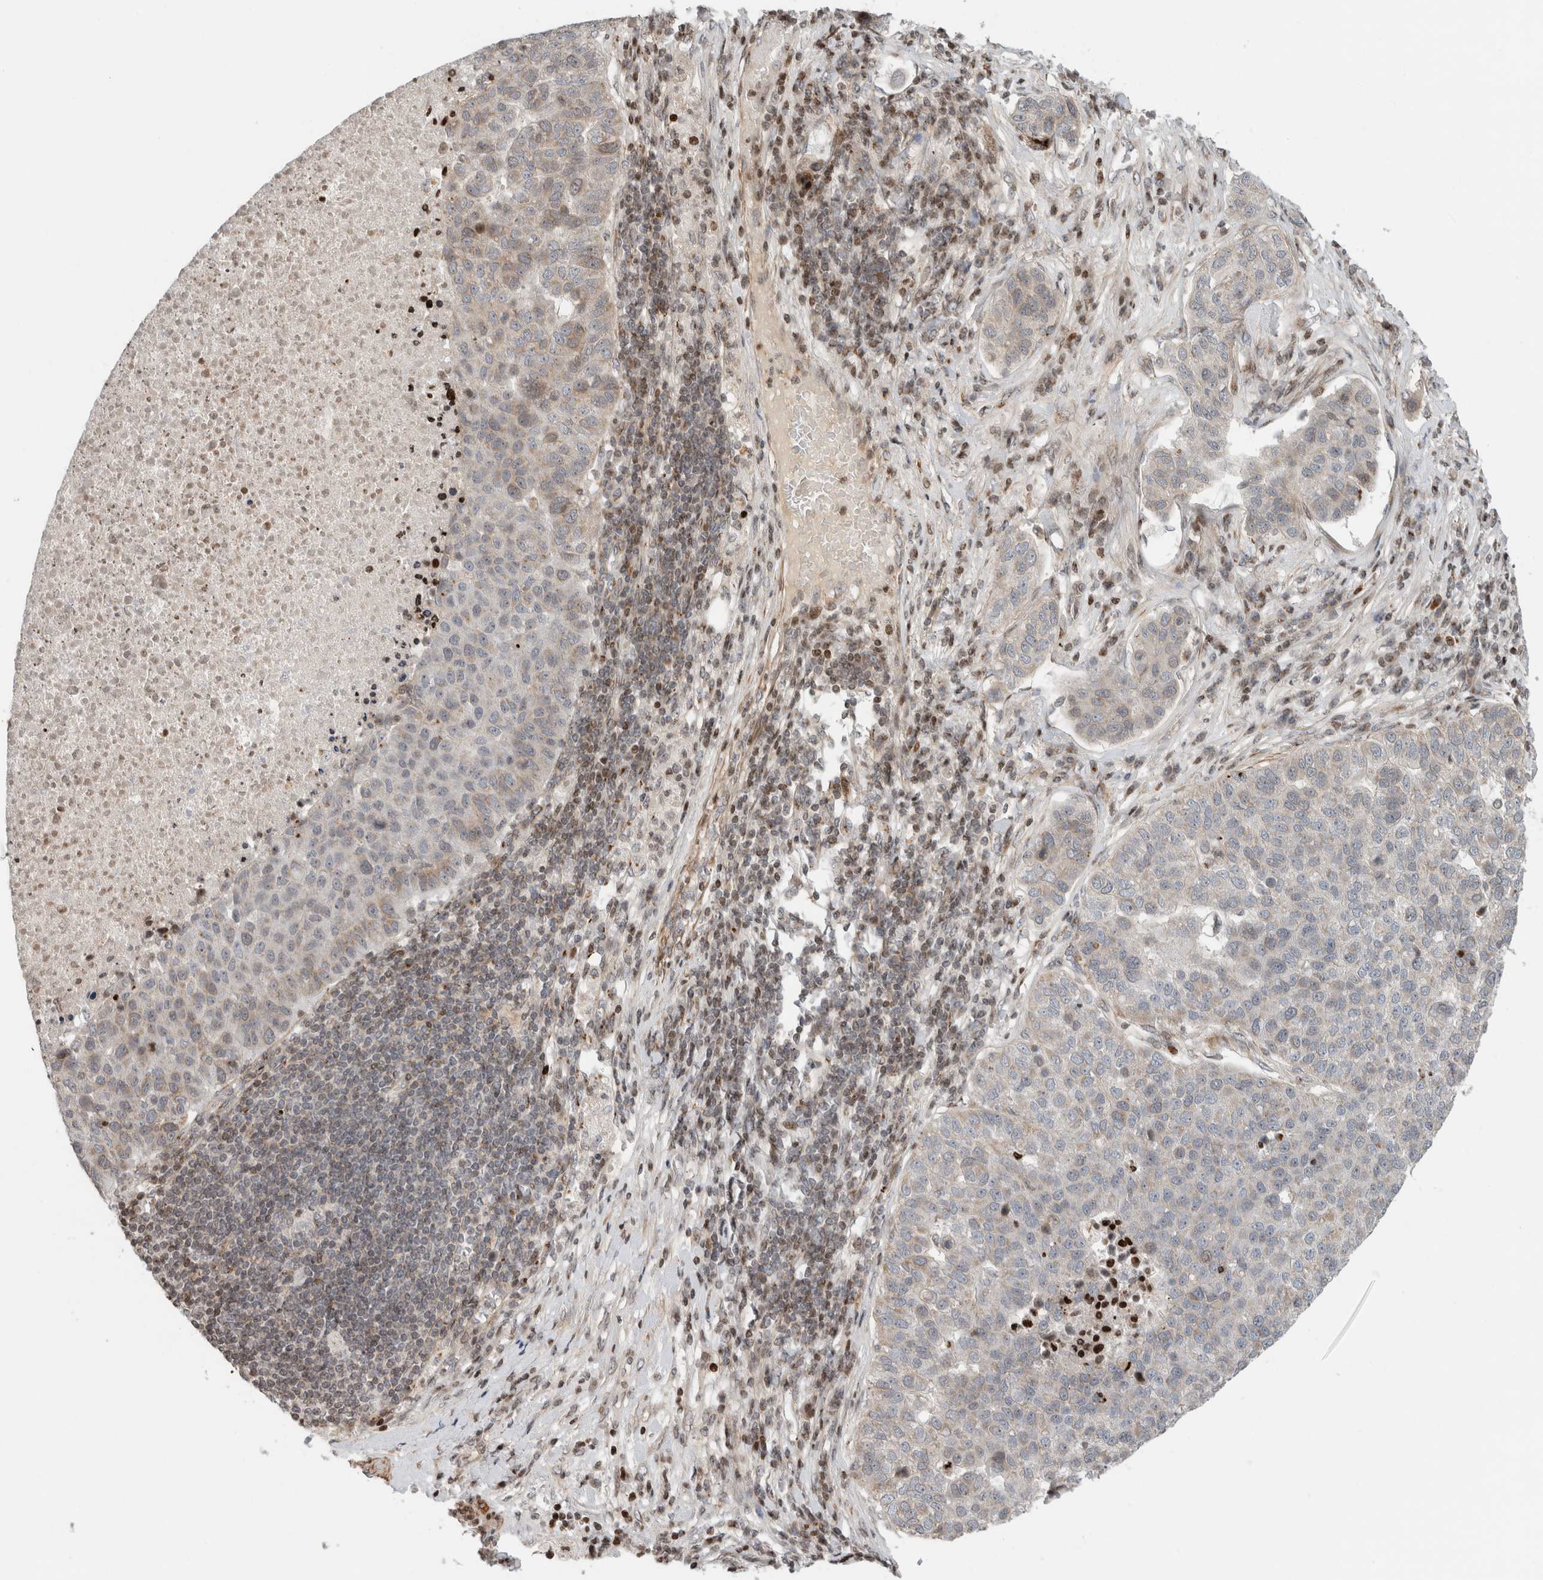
{"staining": {"intensity": "weak", "quantity": "<25%", "location": "cytoplasmic/membranous"}, "tissue": "pancreatic cancer", "cell_type": "Tumor cells", "image_type": "cancer", "snomed": [{"axis": "morphology", "description": "Adenocarcinoma, NOS"}, {"axis": "topography", "description": "Pancreas"}], "caption": "High power microscopy histopathology image of an IHC photomicrograph of adenocarcinoma (pancreatic), revealing no significant staining in tumor cells.", "gene": "GINS4", "patient": {"sex": "female", "age": 61}}